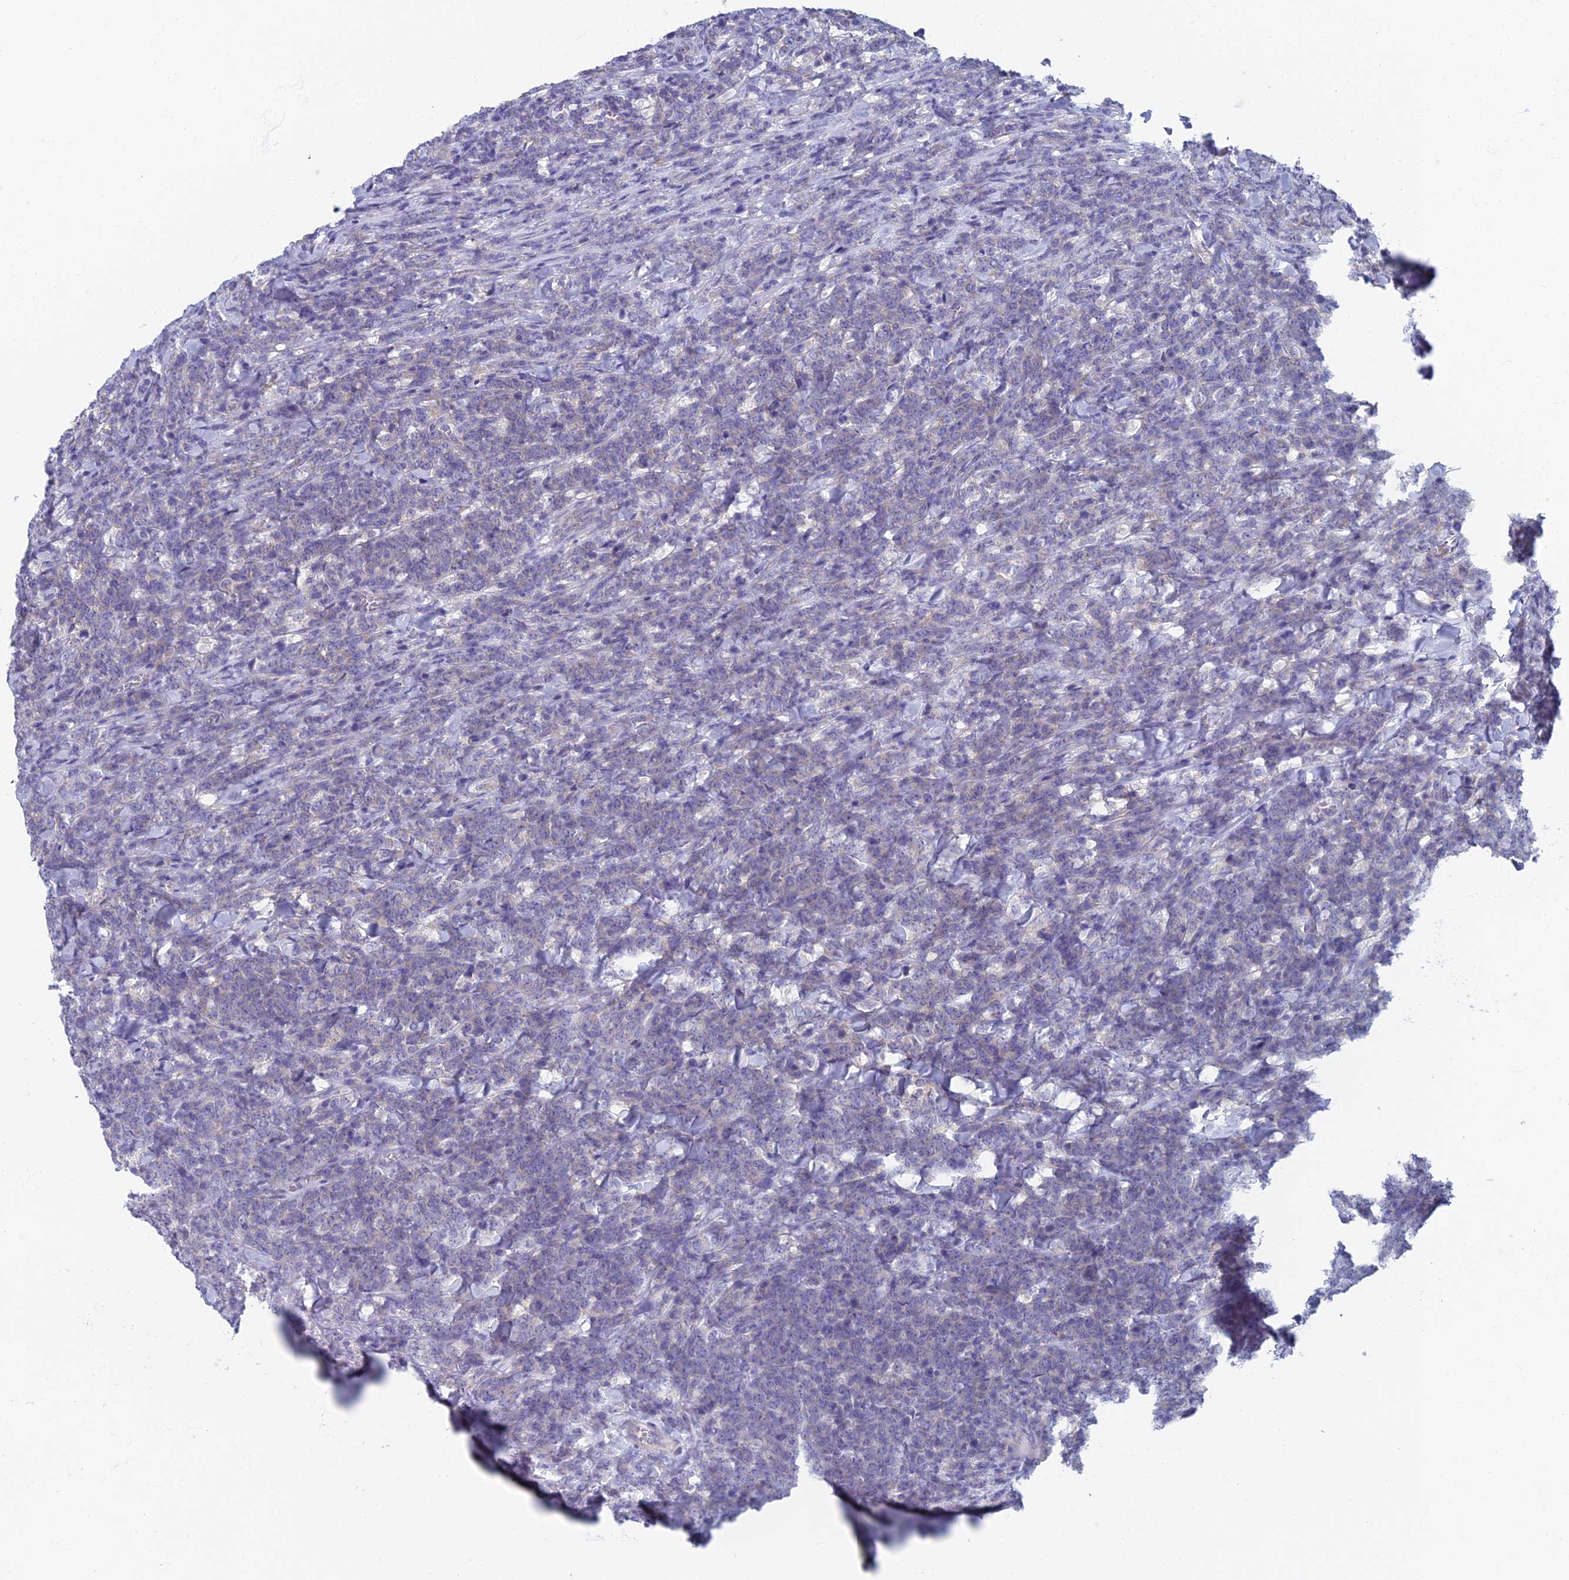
{"staining": {"intensity": "negative", "quantity": "none", "location": "none"}, "tissue": "lymphoma", "cell_type": "Tumor cells", "image_type": "cancer", "snomed": [{"axis": "morphology", "description": "Malignant lymphoma, non-Hodgkin's type, High grade"}, {"axis": "topography", "description": "Small intestine"}], "caption": "DAB immunohistochemical staining of malignant lymphoma, non-Hodgkin's type (high-grade) shows no significant expression in tumor cells.", "gene": "SPIN4", "patient": {"sex": "male", "age": 8}}